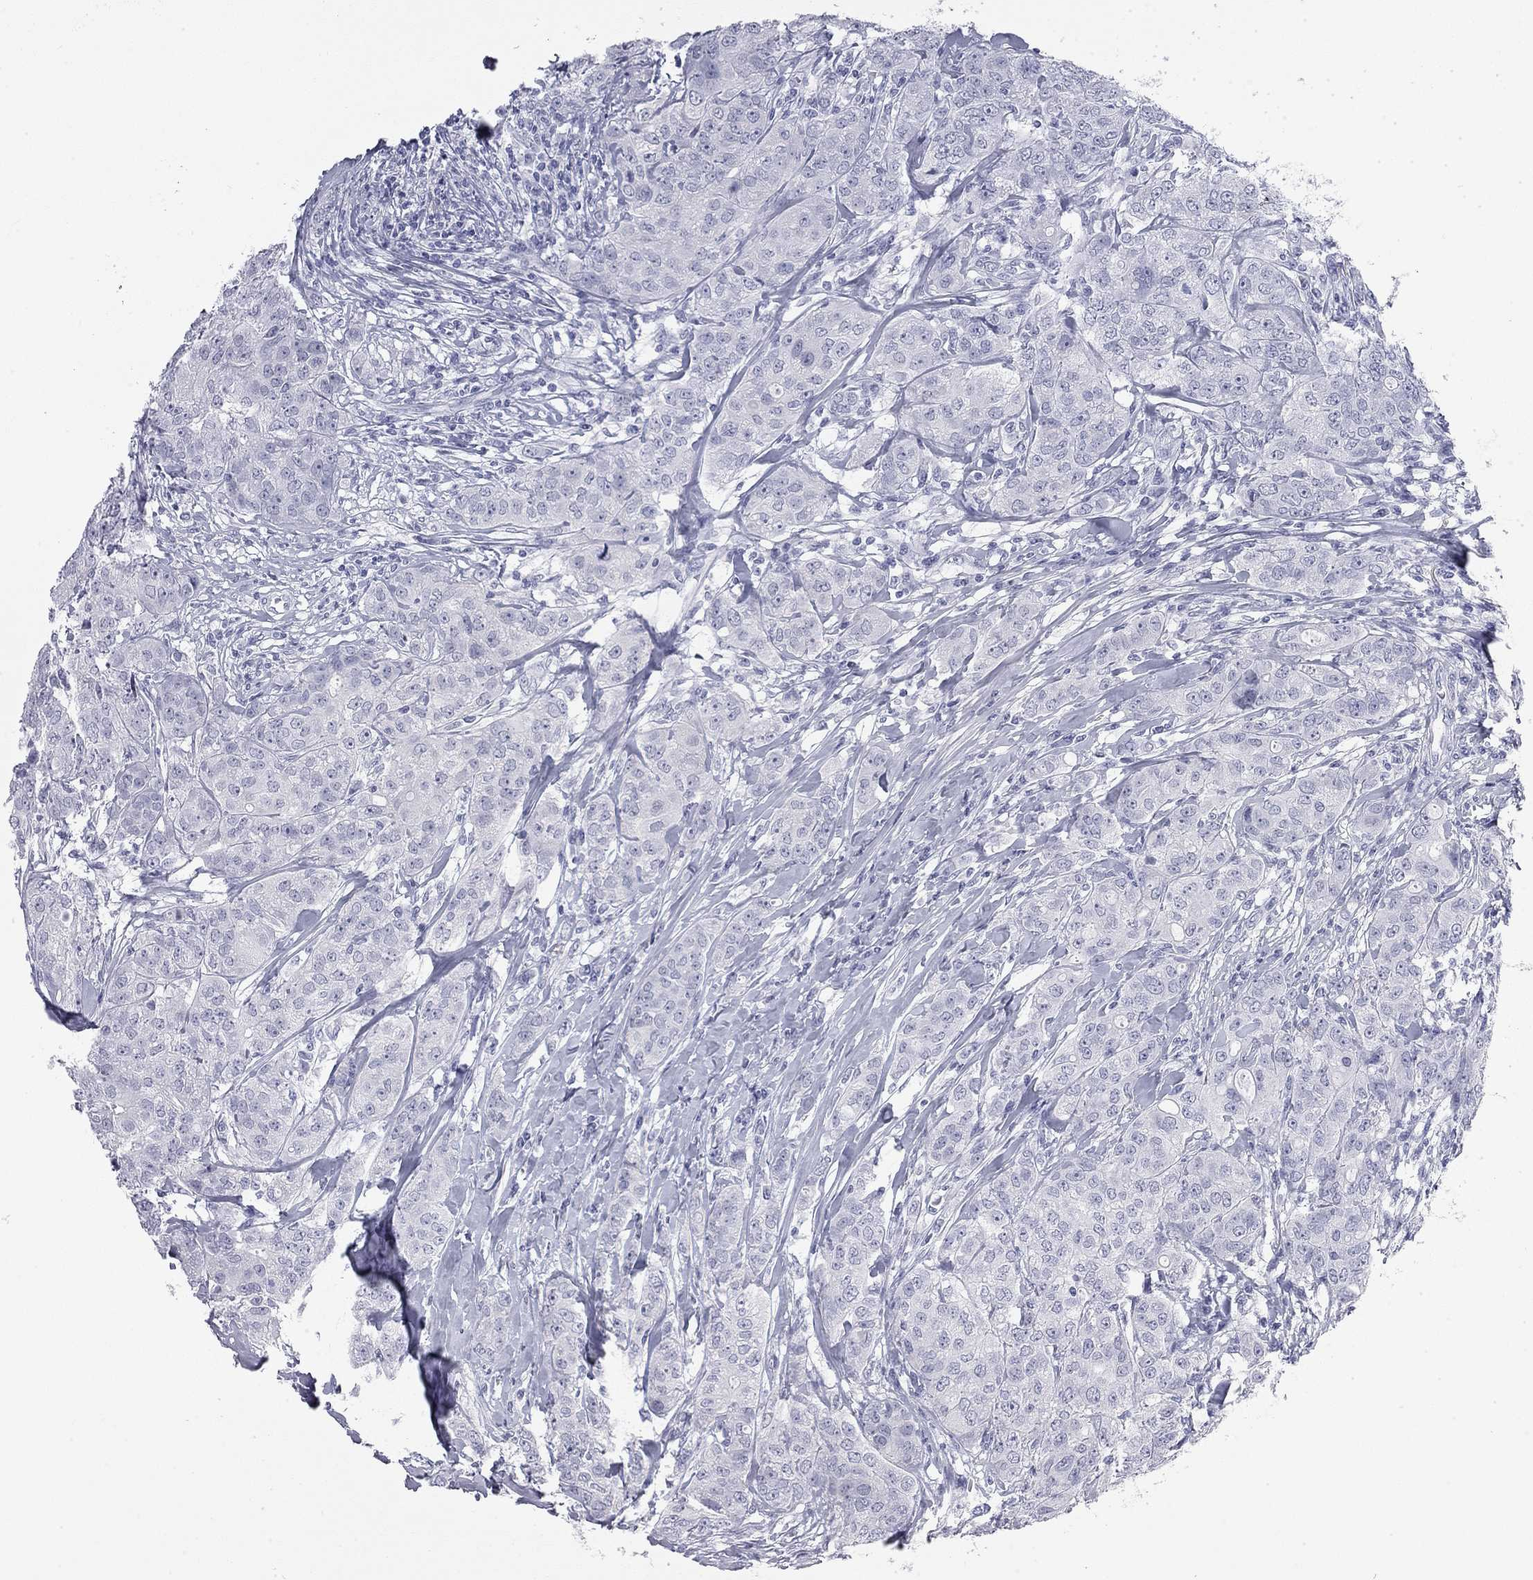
{"staining": {"intensity": "negative", "quantity": "none", "location": "none"}, "tissue": "breast cancer", "cell_type": "Tumor cells", "image_type": "cancer", "snomed": [{"axis": "morphology", "description": "Duct carcinoma"}, {"axis": "topography", "description": "Breast"}], "caption": "This is an IHC histopathology image of breast cancer (infiltrating ductal carcinoma). There is no positivity in tumor cells.", "gene": "AK8", "patient": {"sex": "female", "age": 43}}